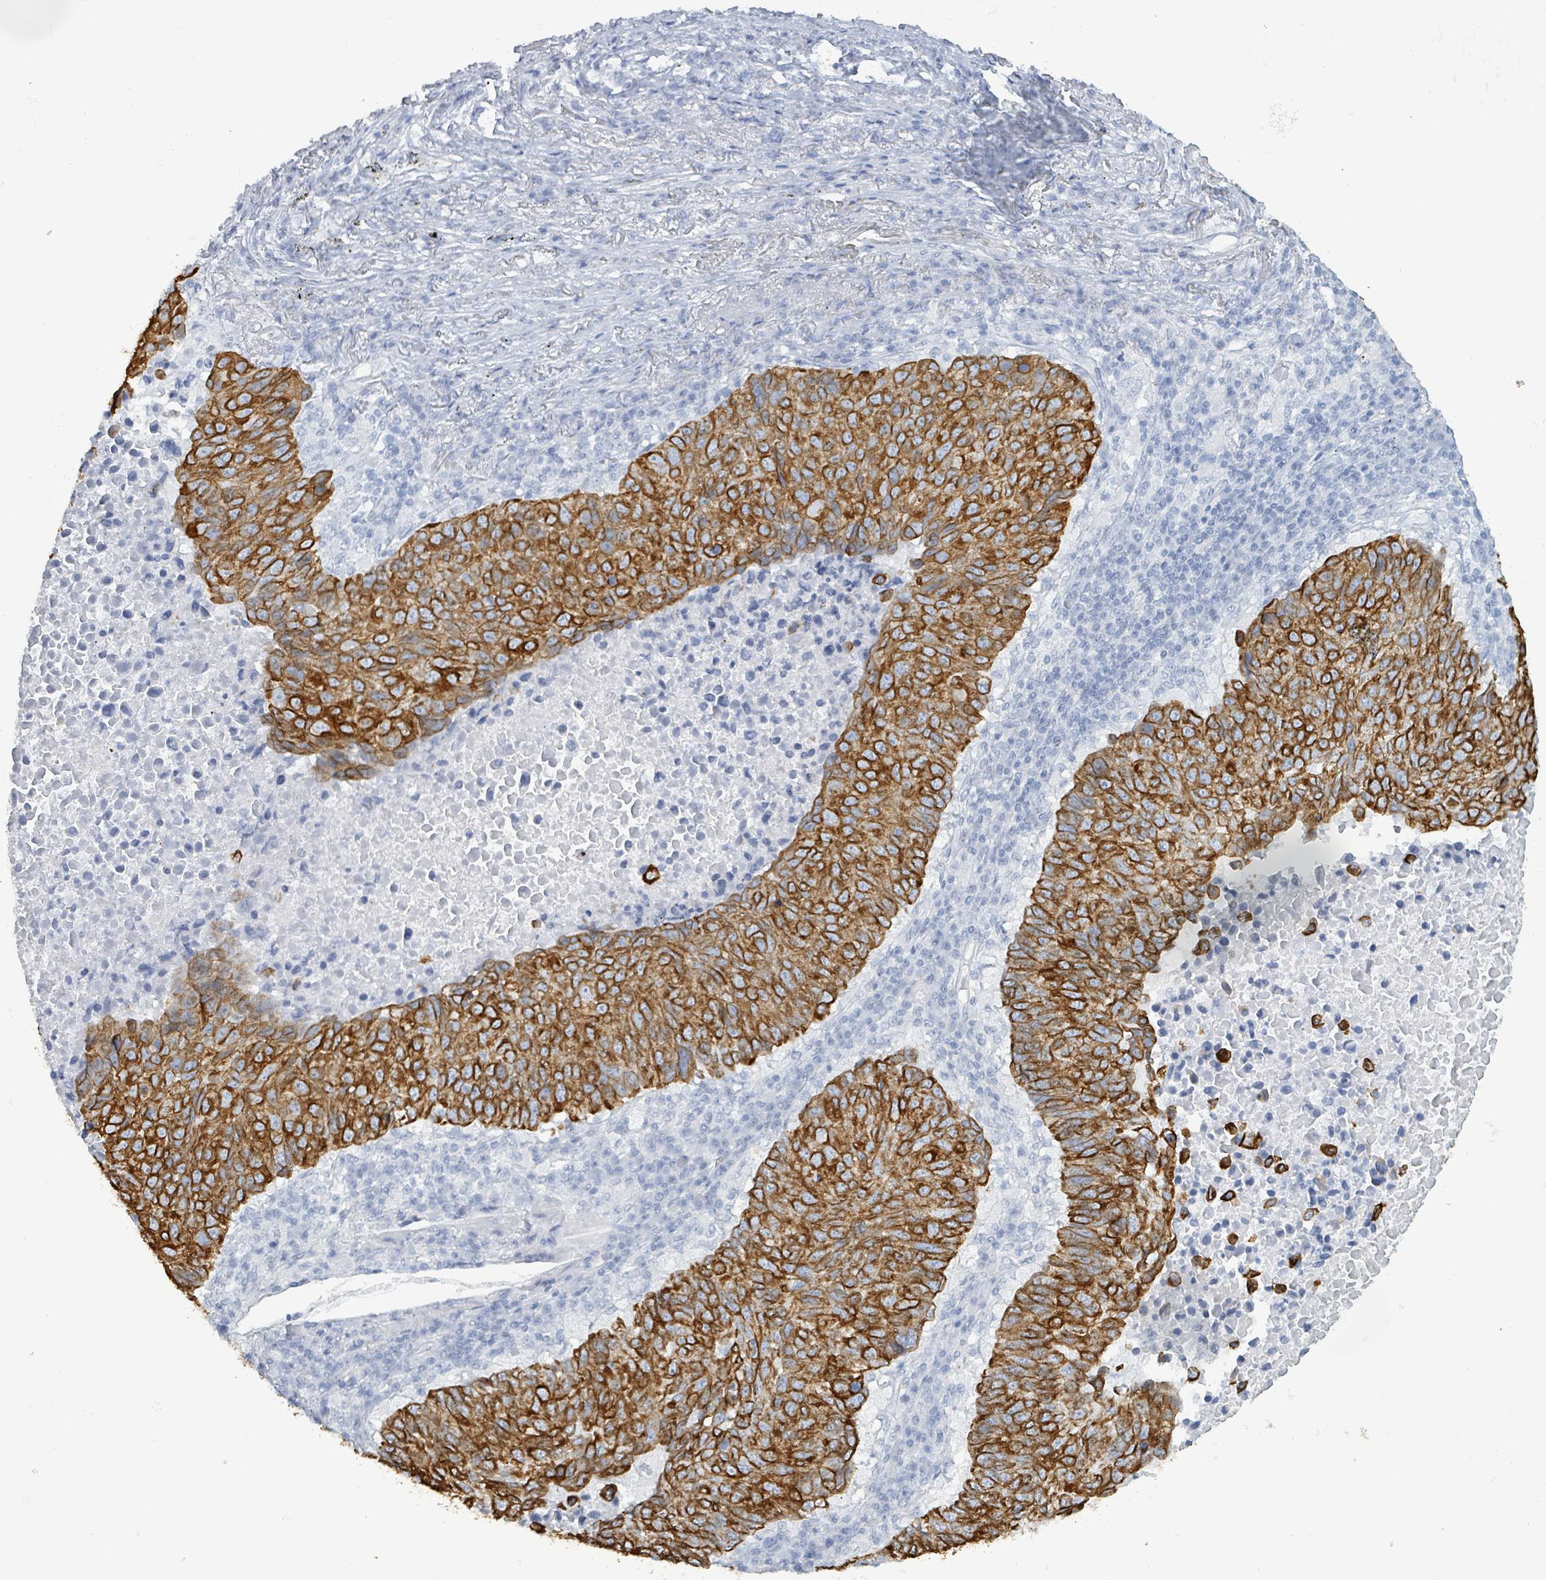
{"staining": {"intensity": "strong", "quantity": ">75%", "location": "cytoplasmic/membranous"}, "tissue": "lung cancer", "cell_type": "Tumor cells", "image_type": "cancer", "snomed": [{"axis": "morphology", "description": "Squamous cell carcinoma, NOS"}, {"axis": "topography", "description": "Lung"}], "caption": "A high amount of strong cytoplasmic/membranous staining is identified in about >75% of tumor cells in squamous cell carcinoma (lung) tissue.", "gene": "KRT8", "patient": {"sex": "male", "age": 73}}